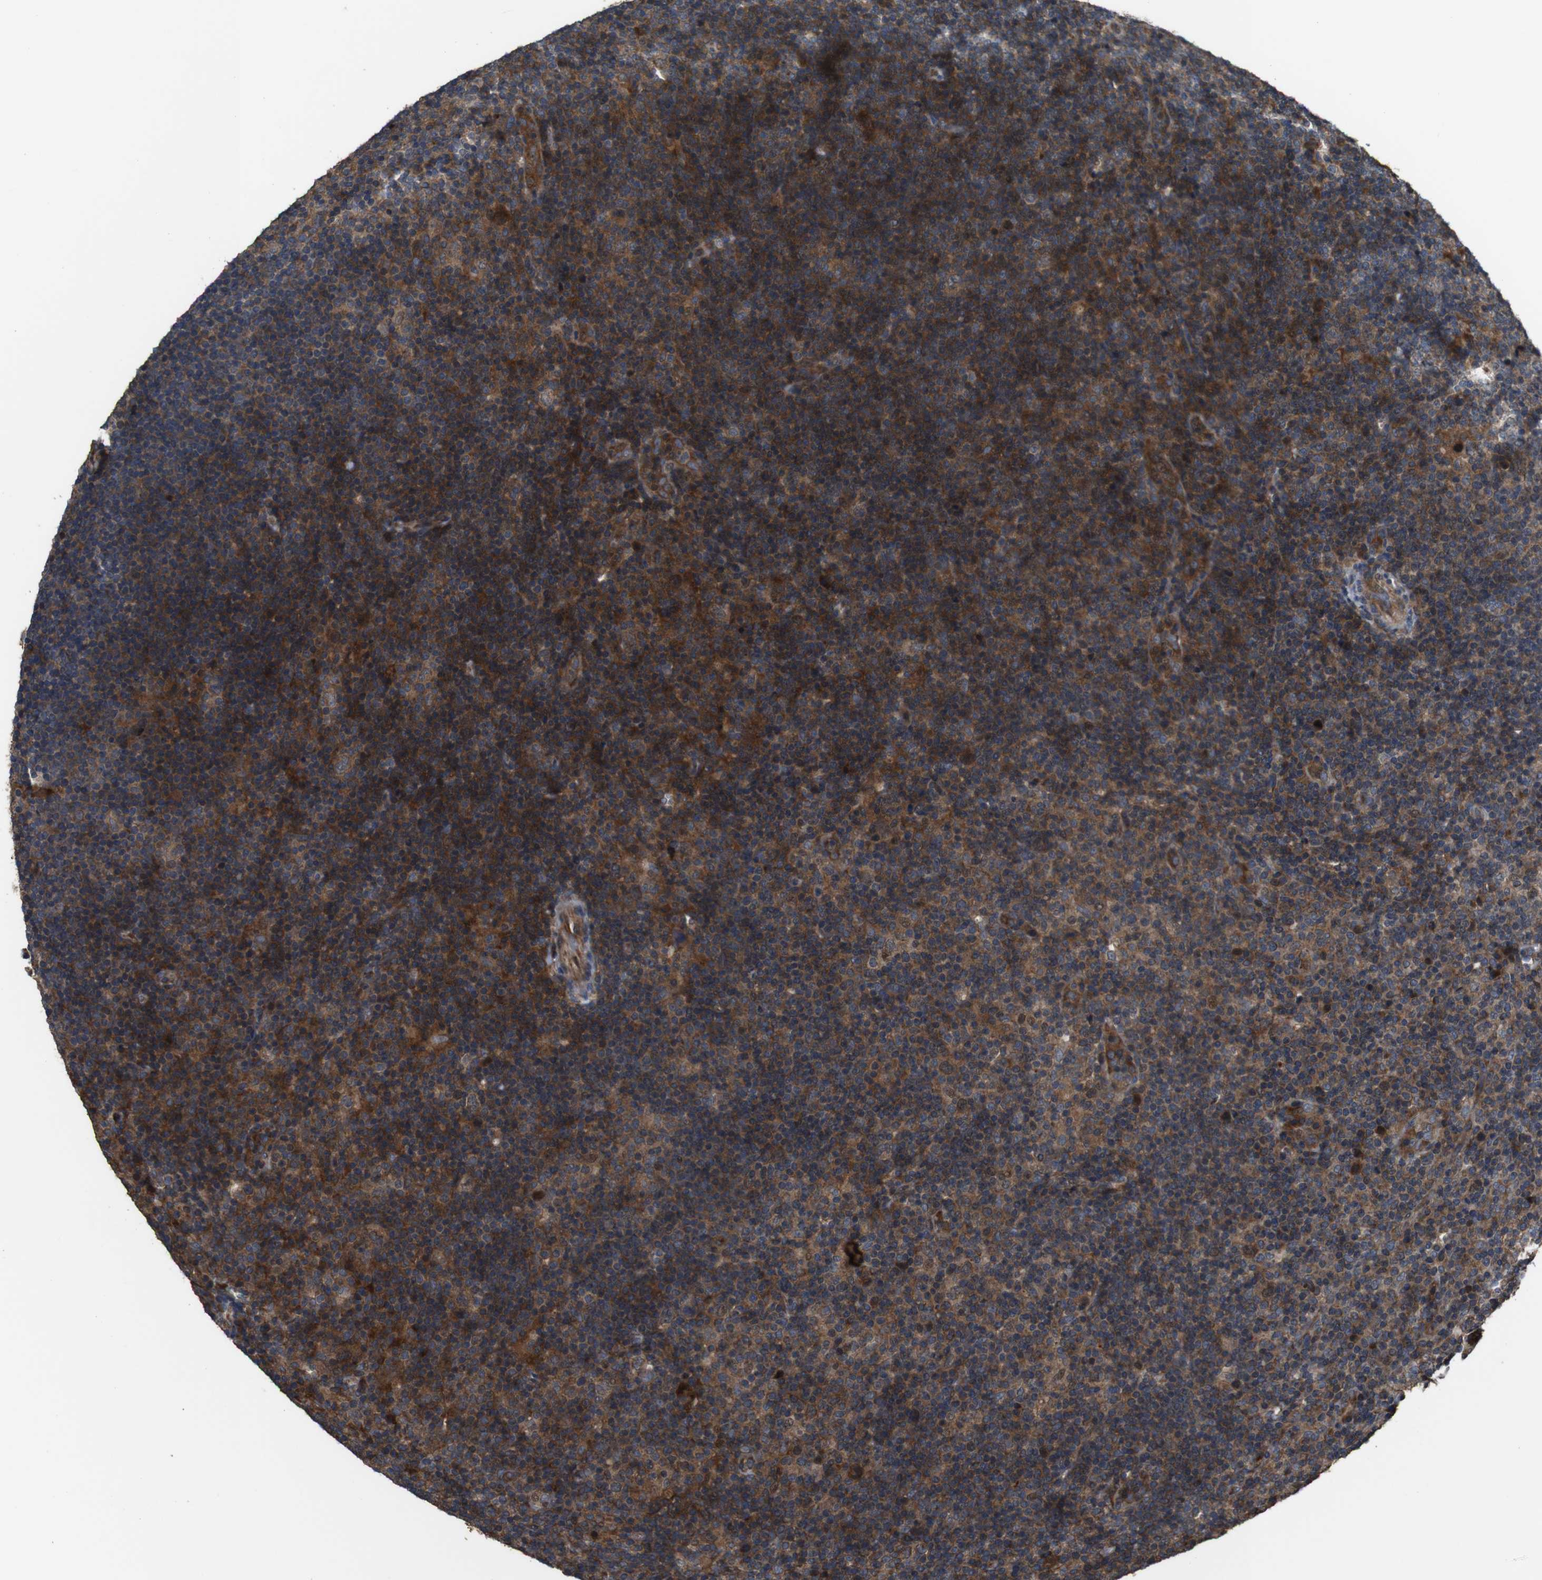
{"staining": {"intensity": "moderate", "quantity": "25%-75%", "location": "cytoplasmic/membranous"}, "tissue": "lymphoma", "cell_type": "Tumor cells", "image_type": "cancer", "snomed": [{"axis": "morphology", "description": "Hodgkin's disease, NOS"}, {"axis": "topography", "description": "Lymph node"}], "caption": "Human Hodgkin's disease stained for a protein (brown) displays moderate cytoplasmic/membranous positive positivity in about 25%-75% of tumor cells.", "gene": "SNN", "patient": {"sex": "female", "age": 57}}